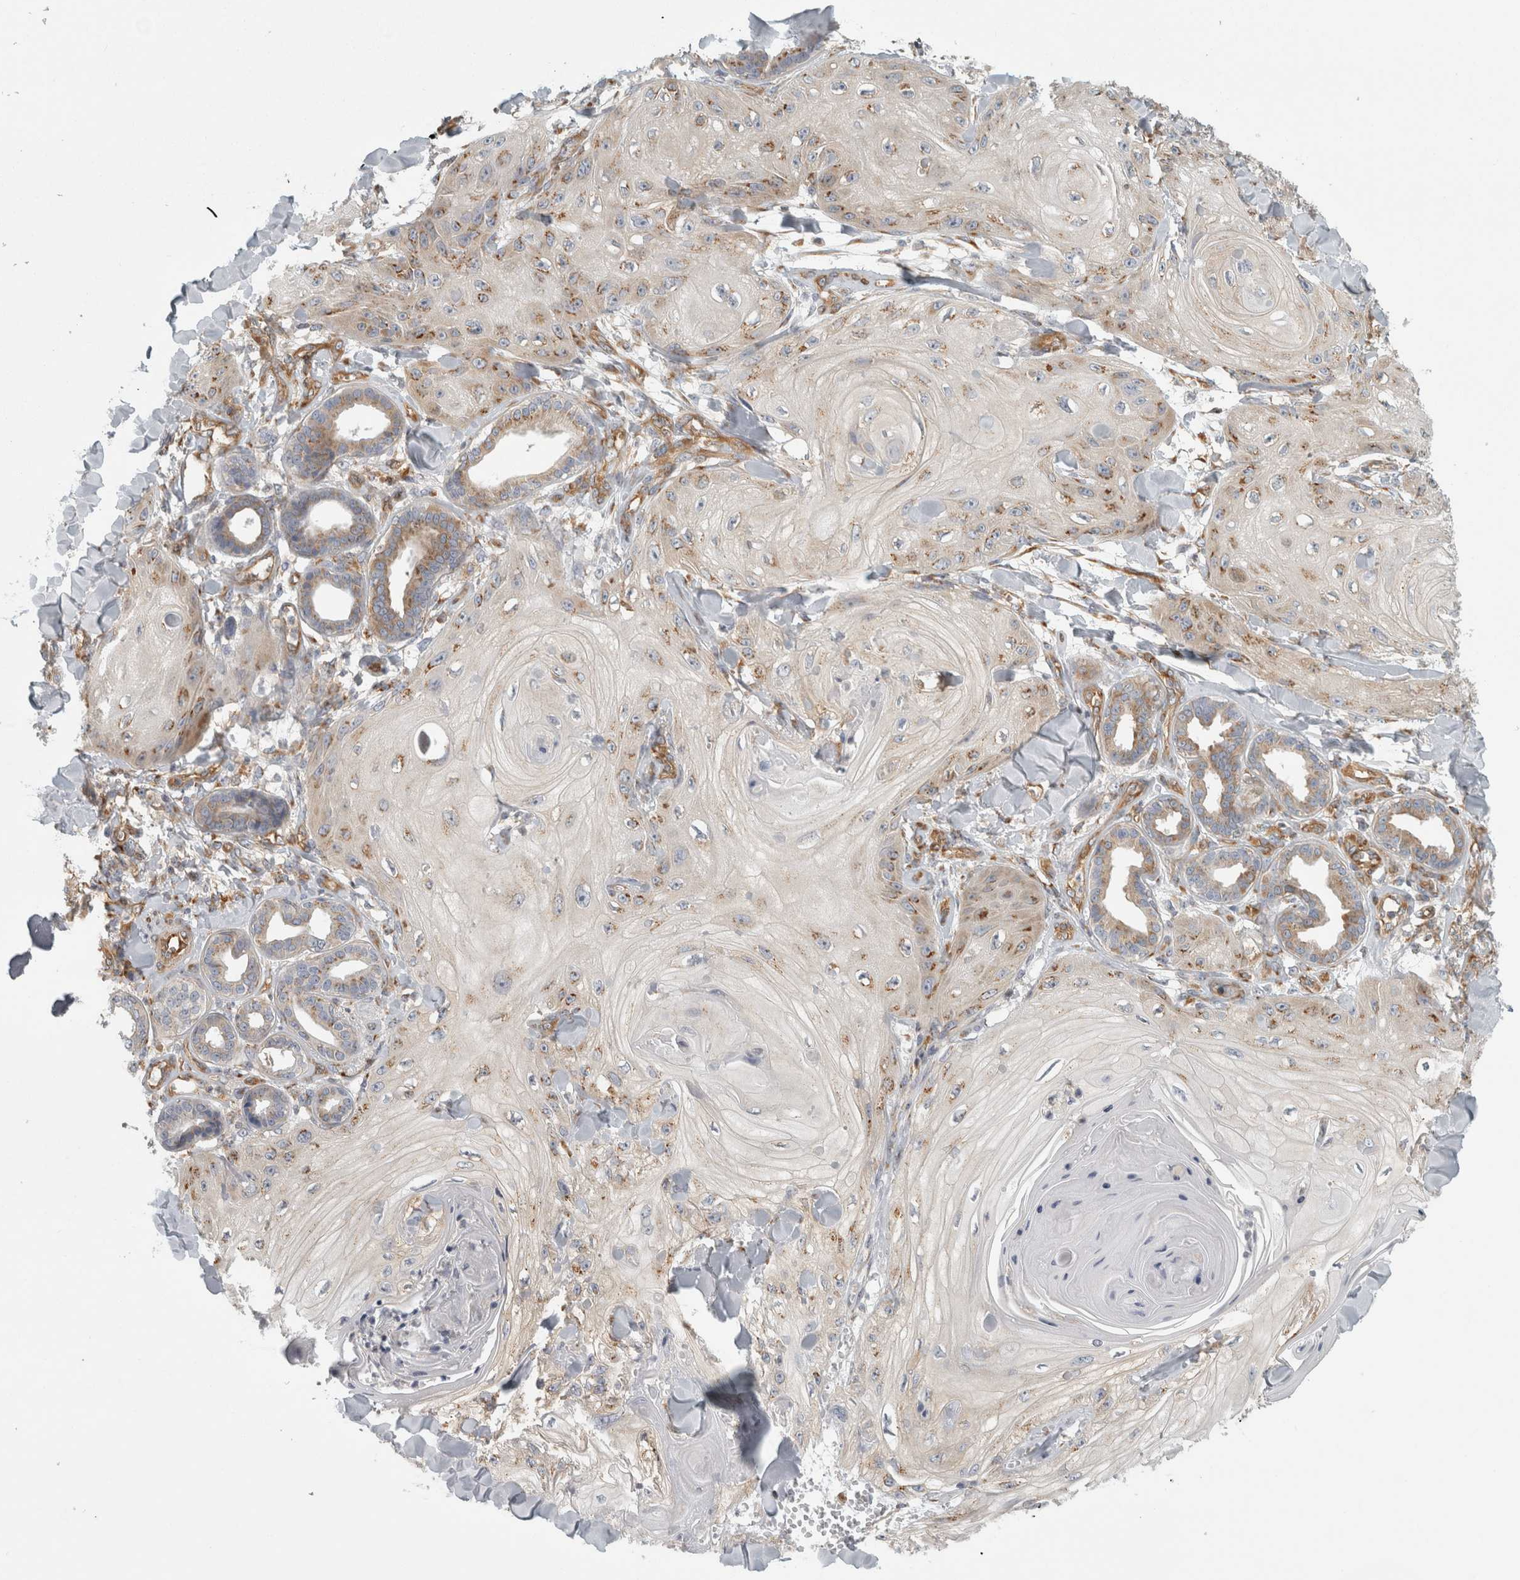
{"staining": {"intensity": "weak", "quantity": ">75%", "location": "cytoplasmic/membranous"}, "tissue": "skin cancer", "cell_type": "Tumor cells", "image_type": "cancer", "snomed": [{"axis": "morphology", "description": "Squamous cell carcinoma, NOS"}, {"axis": "topography", "description": "Skin"}], "caption": "Human squamous cell carcinoma (skin) stained with a brown dye displays weak cytoplasmic/membranous positive positivity in approximately >75% of tumor cells.", "gene": "PEX6", "patient": {"sex": "male", "age": 74}}